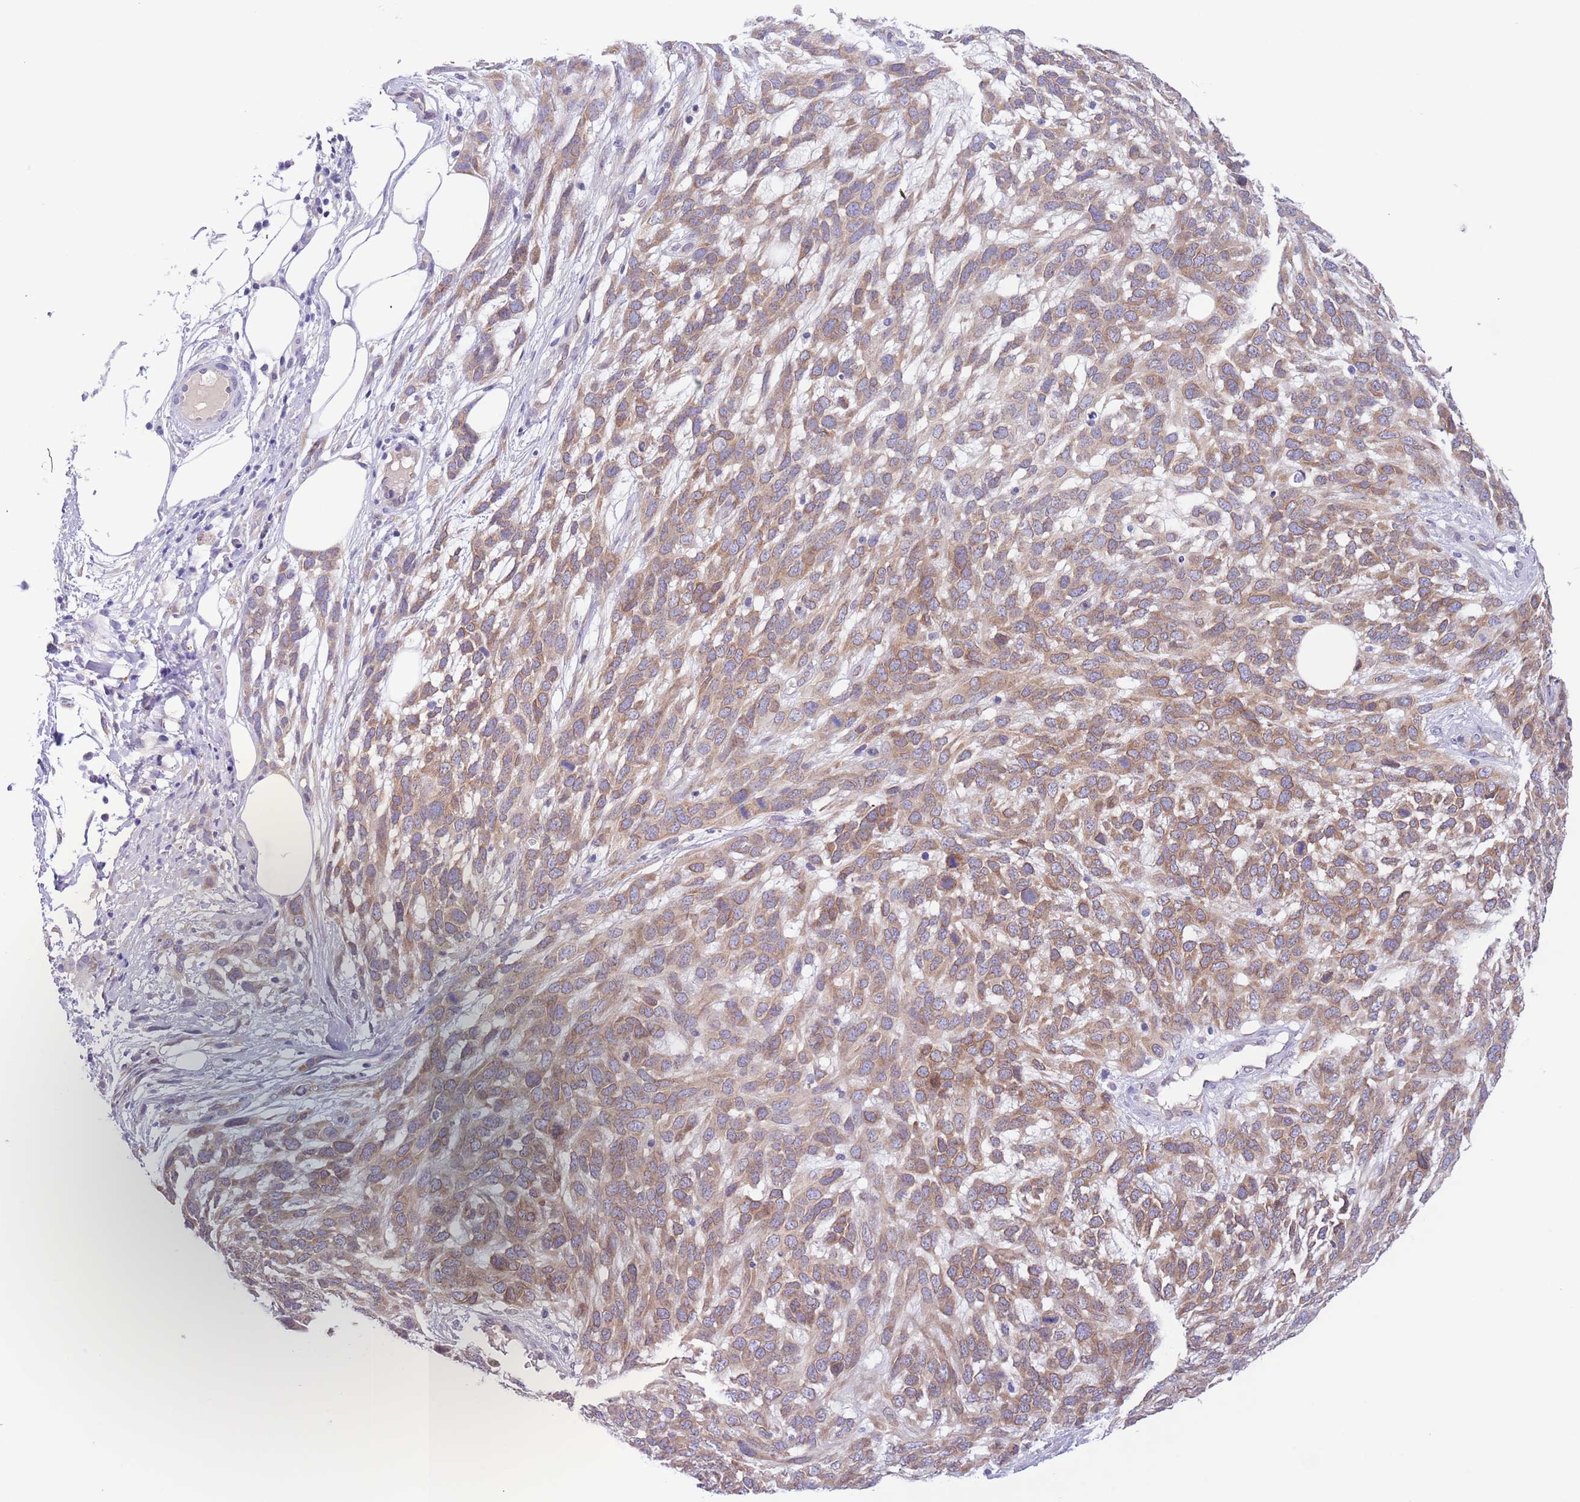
{"staining": {"intensity": "moderate", "quantity": ">75%", "location": "cytoplasmic/membranous"}, "tissue": "melanoma", "cell_type": "Tumor cells", "image_type": "cancer", "snomed": [{"axis": "morphology", "description": "Normal morphology"}, {"axis": "morphology", "description": "Malignant melanoma, NOS"}, {"axis": "topography", "description": "Skin"}], "caption": "Immunohistochemical staining of malignant melanoma displays medium levels of moderate cytoplasmic/membranous protein positivity in approximately >75% of tumor cells.", "gene": "EBPL", "patient": {"sex": "female", "age": 72}}